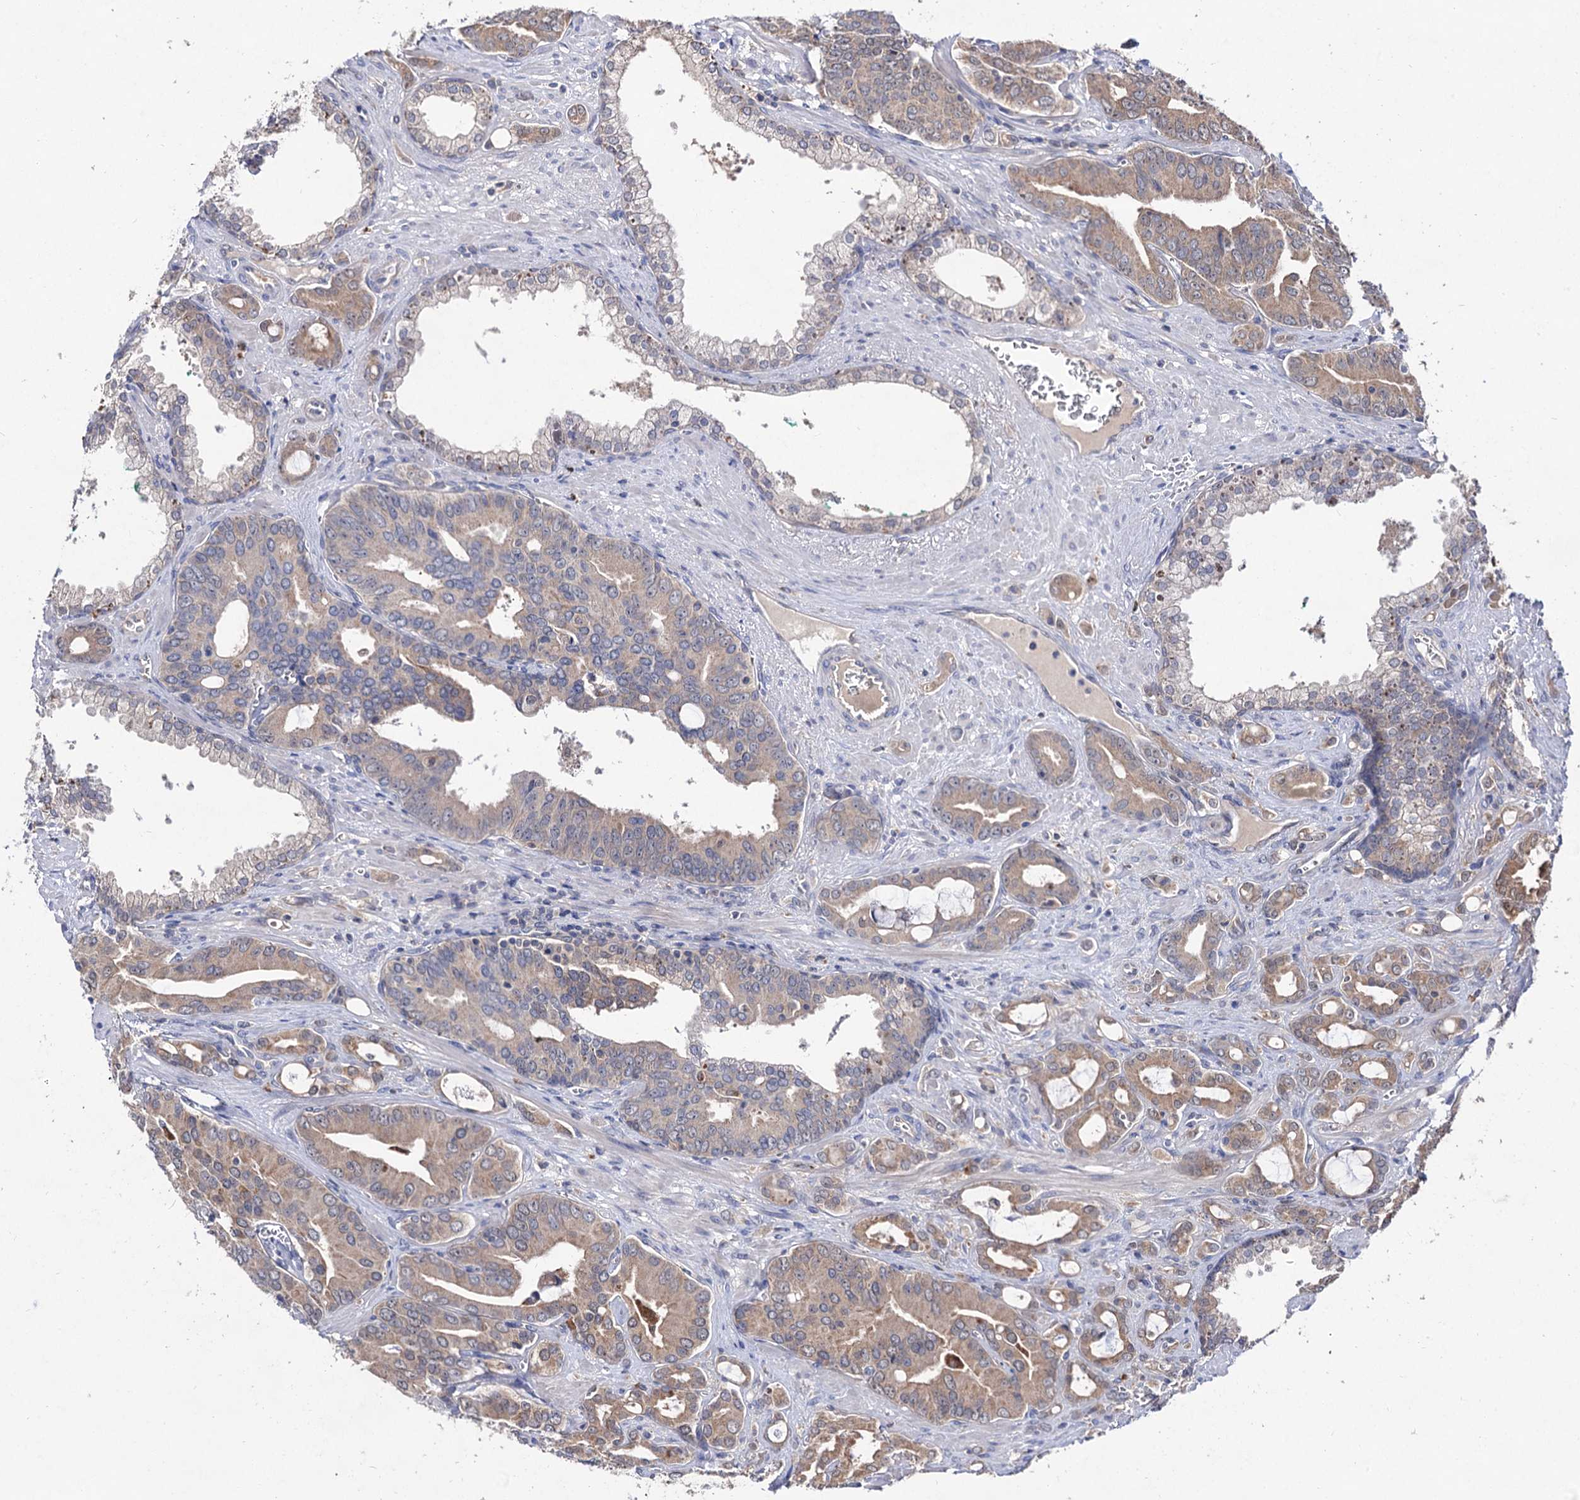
{"staining": {"intensity": "weak", "quantity": ">75%", "location": "cytoplasmic/membranous"}, "tissue": "prostate cancer", "cell_type": "Tumor cells", "image_type": "cancer", "snomed": [{"axis": "morphology", "description": "Adenocarcinoma, High grade"}, {"axis": "topography", "description": "Prostate"}], "caption": "Tumor cells show weak cytoplasmic/membranous expression in about >75% of cells in high-grade adenocarcinoma (prostate).", "gene": "ACTR6", "patient": {"sex": "male", "age": 72}}